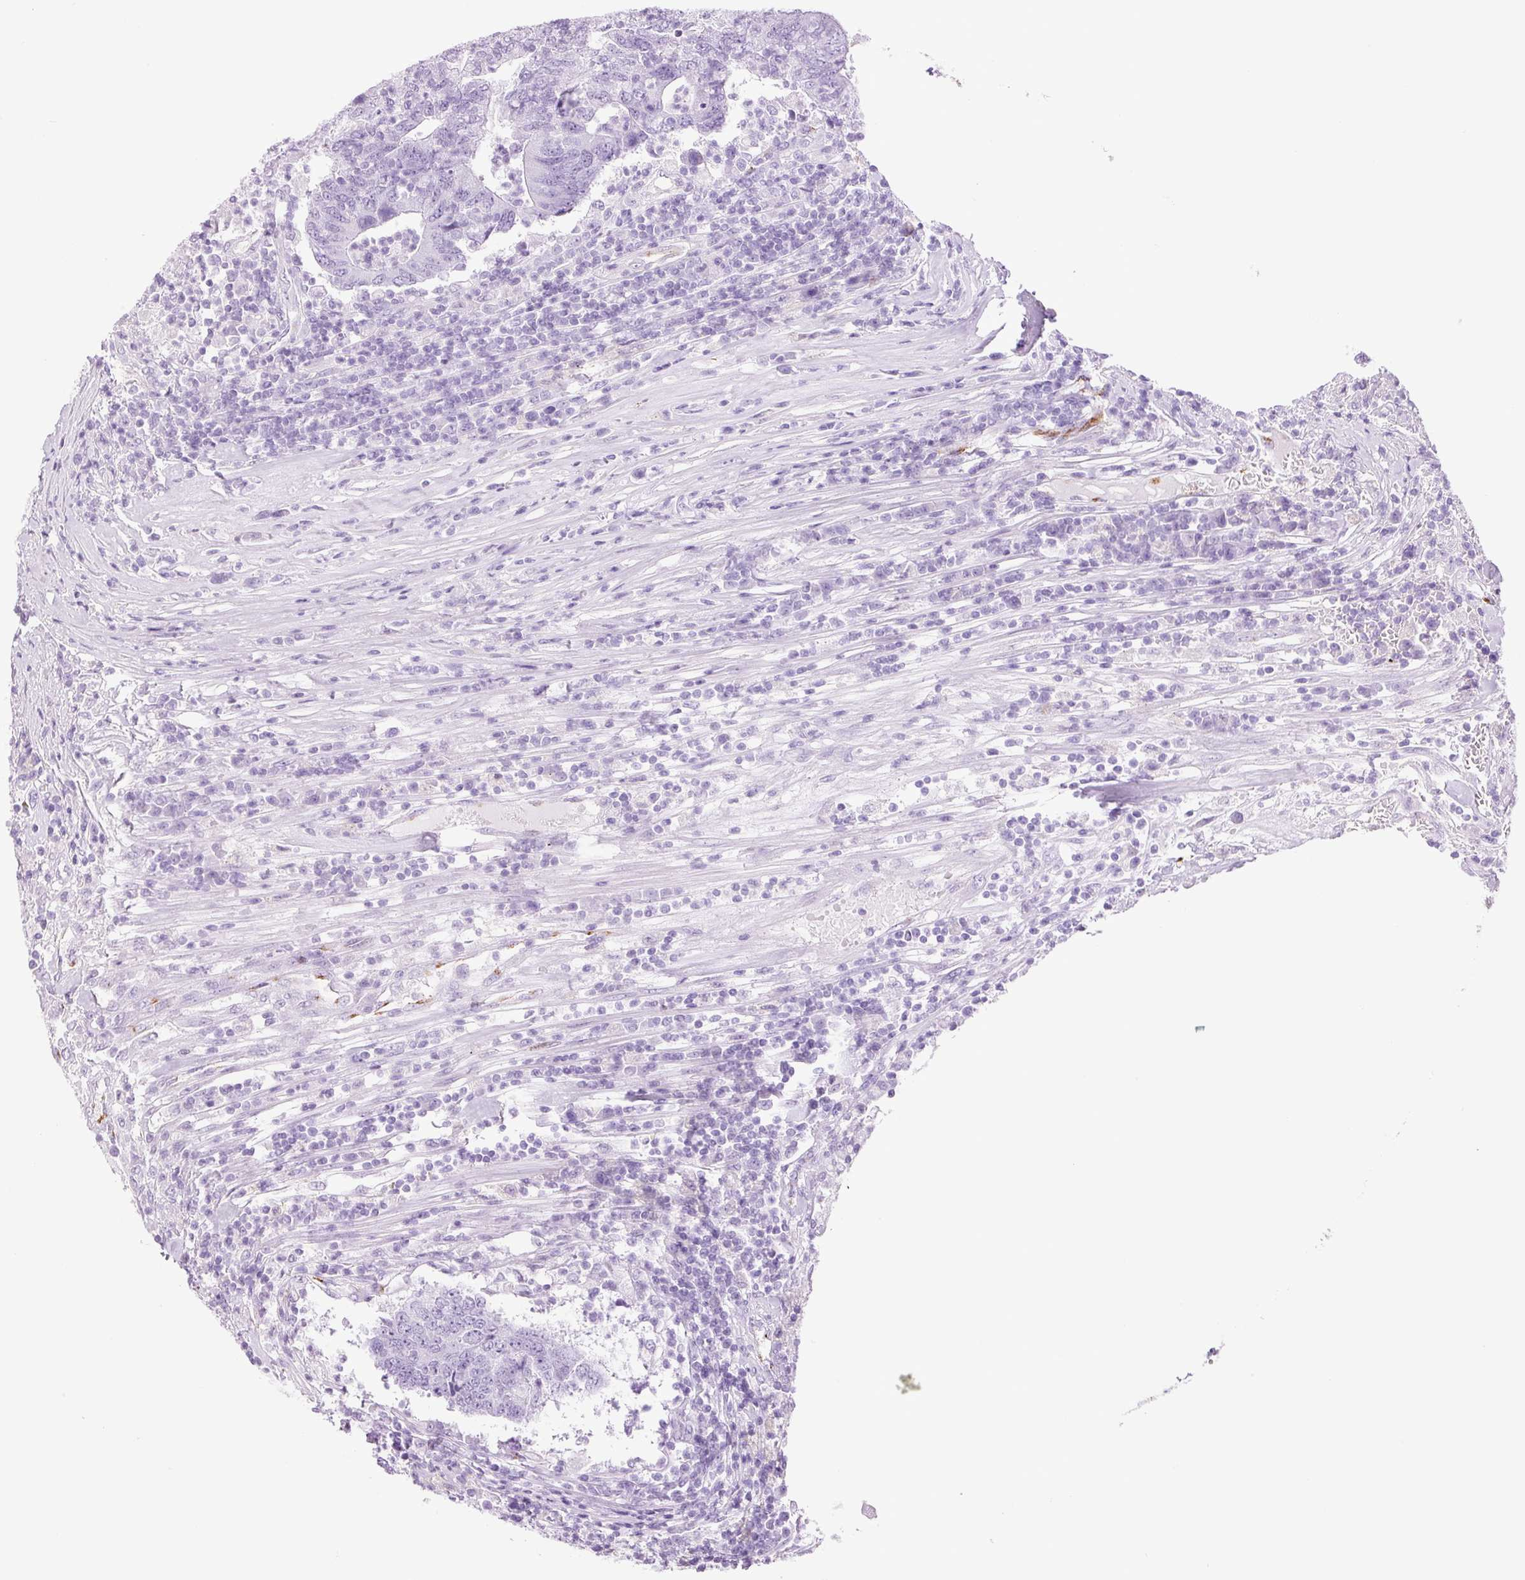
{"staining": {"intensity": "negative", "quantity": "none", "location": "none"}, "tissue": "colorectal cancer", "cell_type": "Tumor cells", "image_type": "cancer", "snomed": [{"axis": "morphology", "description": "Adenocarcinoma, NOS"}, {"axis": "topography", "description": "Colon"}], "caption": "IHC photomicrograph of adenocarcinoma (colorectal) stained for a protein (brown), which displays no expression in tumor cells.", "gene": "ADSS1", "patient": {"sex": "female", "age": 48}}